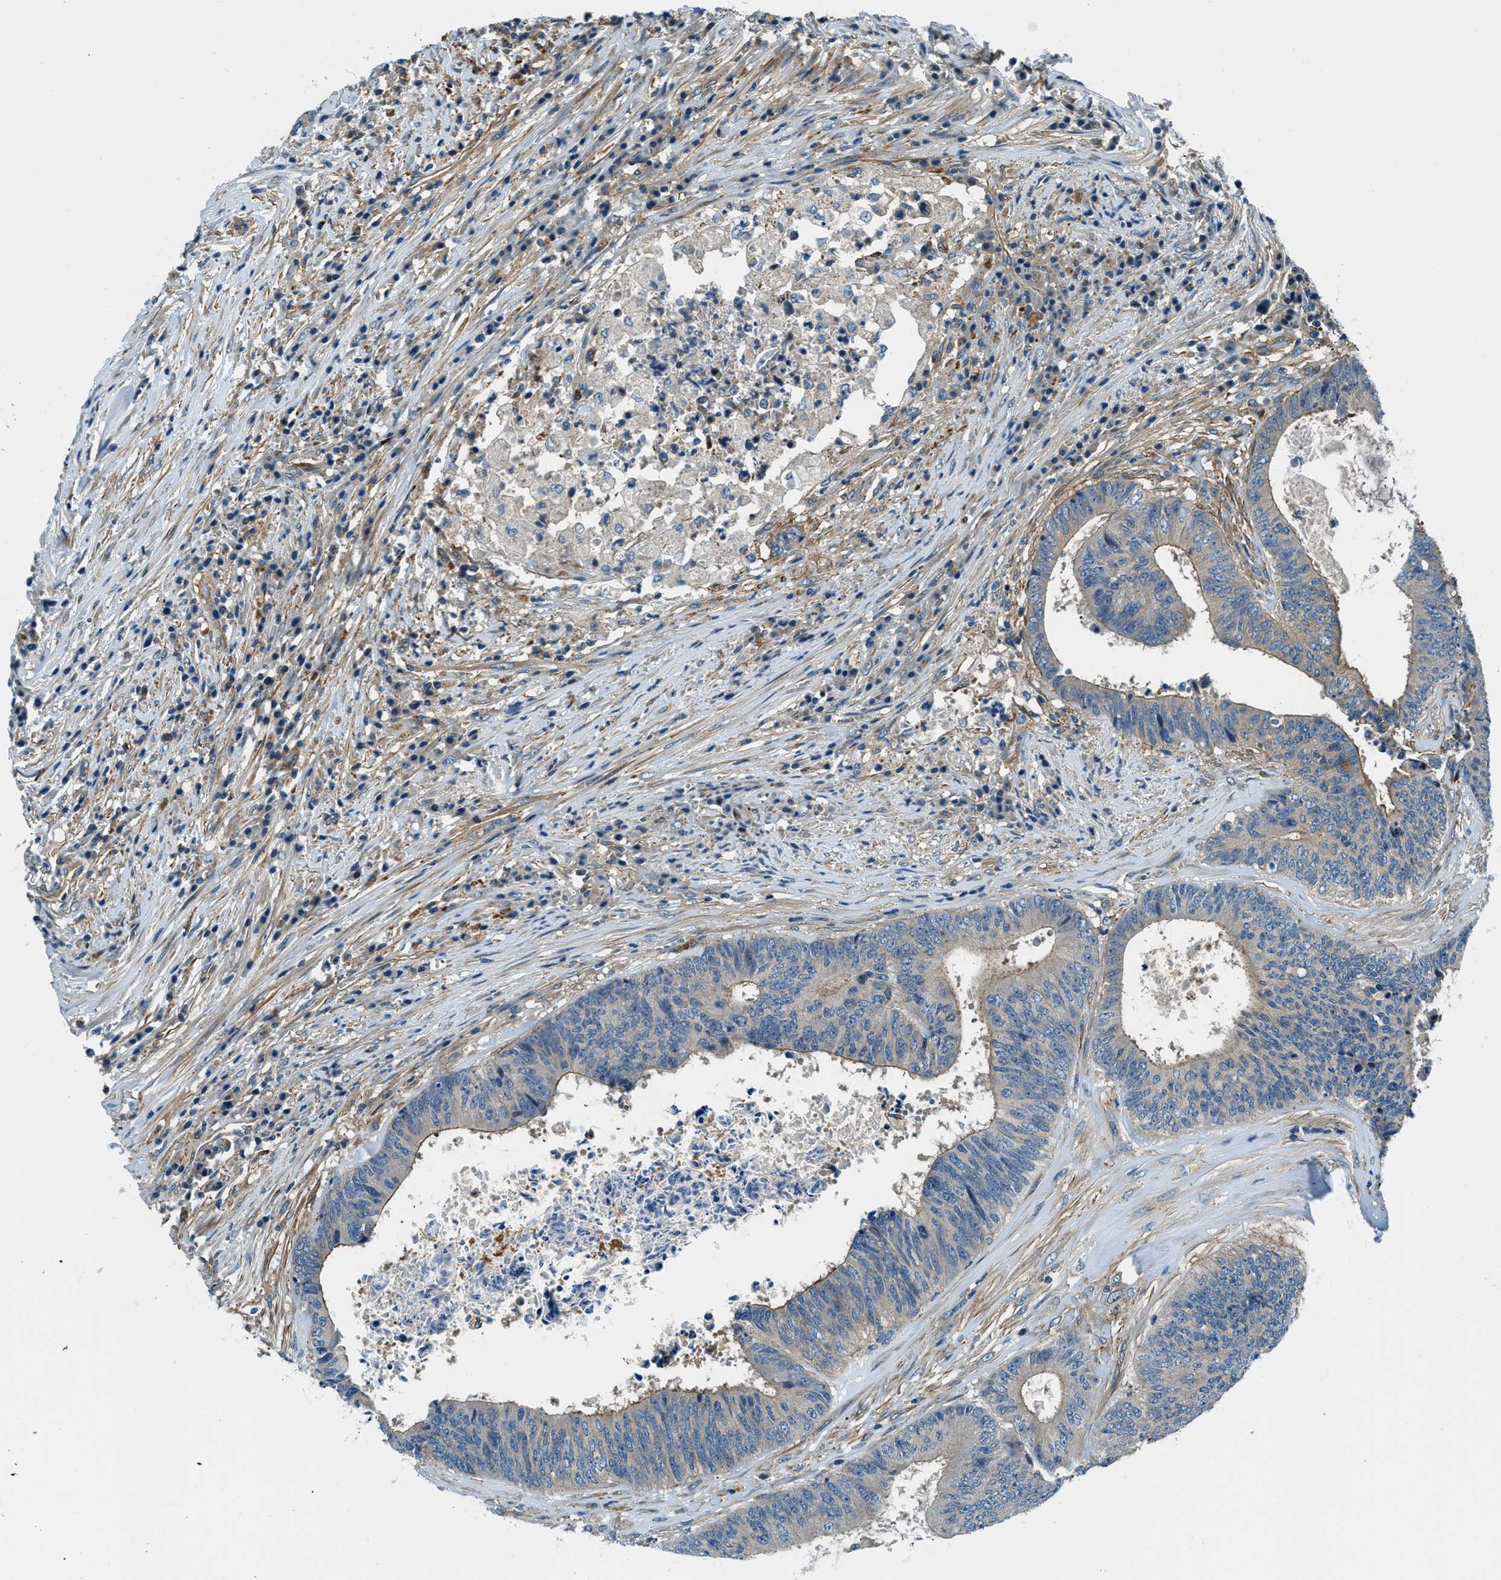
{"staining": {"intensity": "weak", "quantity": "25%-75%", "location": "cytoplasmic/membranous"}, "tissue": "colorectal cancer", "cell_type": "Tumor cells", "image_type": "cancer", "snomed": [{"axis": "morphology", "description": "Adenocarcinoma, NOS"}, {"axis": "topography", "description": "Rectum"}], "caption": "The image demonstrates a brown stain indicating the presence of a protein in the cytoplasmic/membranous of tumor cells in colorectal cancer (adenocarcinoma).", "gene": "SLC19A2", "patient": {"sex": "male", "age": 72}}